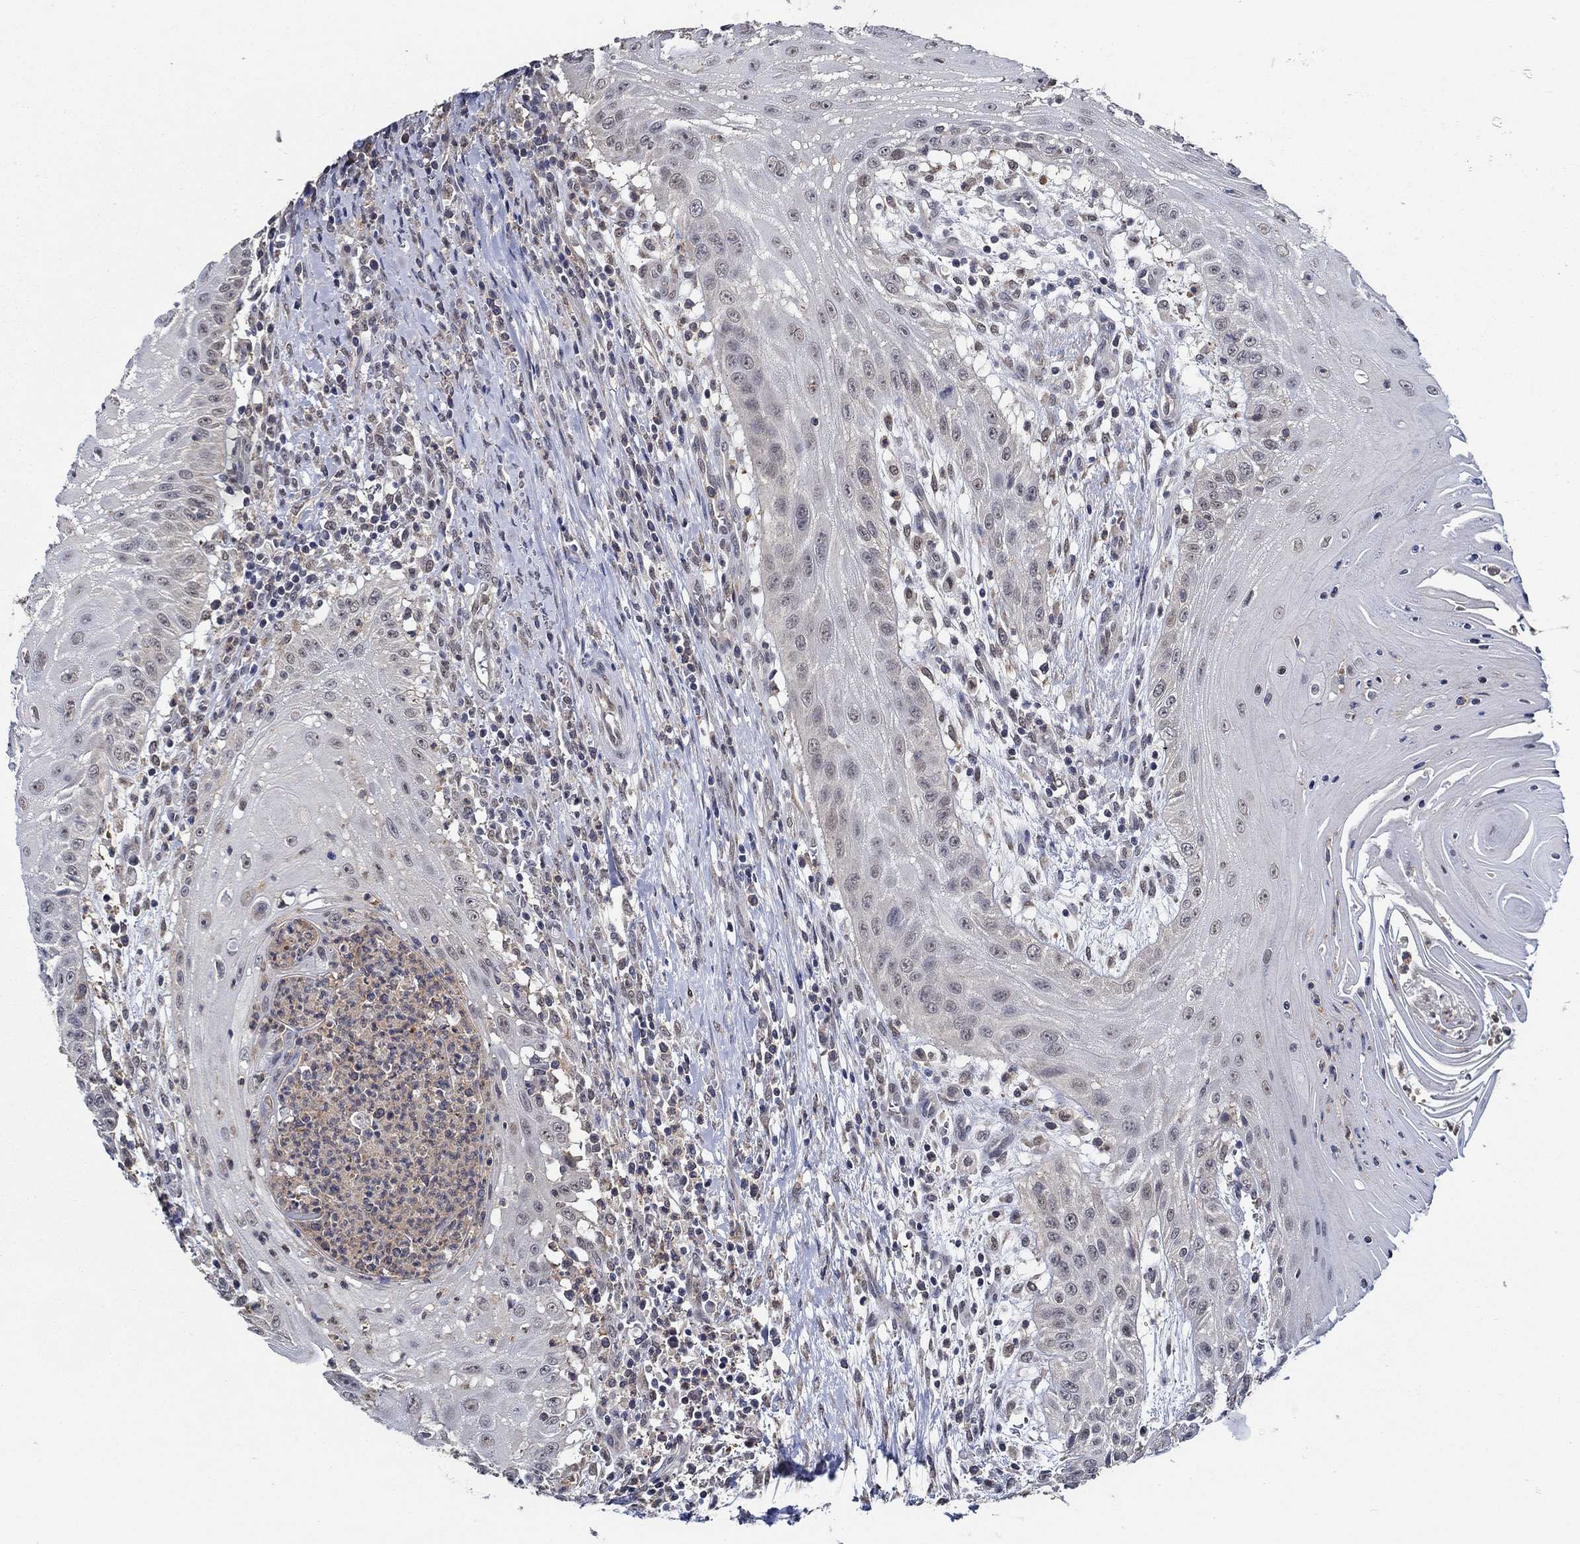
{"staining": {"intensity": "negative", "quantity": "none", "location": "none"}, "tissue": "head and neck cancer", "cell_type": "Tumor cells", "image_type": "cancer", "snomed": [{"axis": "morphology", "description": "Squamous cell carcinoma, NOS"}, {"axis": "topography", "description": "Oral tissue"}, {"axis": "topography", "description": "Head-Neck"}], "caption": "Tumor cells are negative for brown protein staining in squamous cell carcinoma (head and neck). Brightfield microscopy of immunohistochemistry (IHC) stained with DAB (3,3'-diaminobenzidine) (brown) and hematoxylin (blue), captured at high magnification.", "gene": "DACT1", "patient": {"sex": "male", "age": 58}}